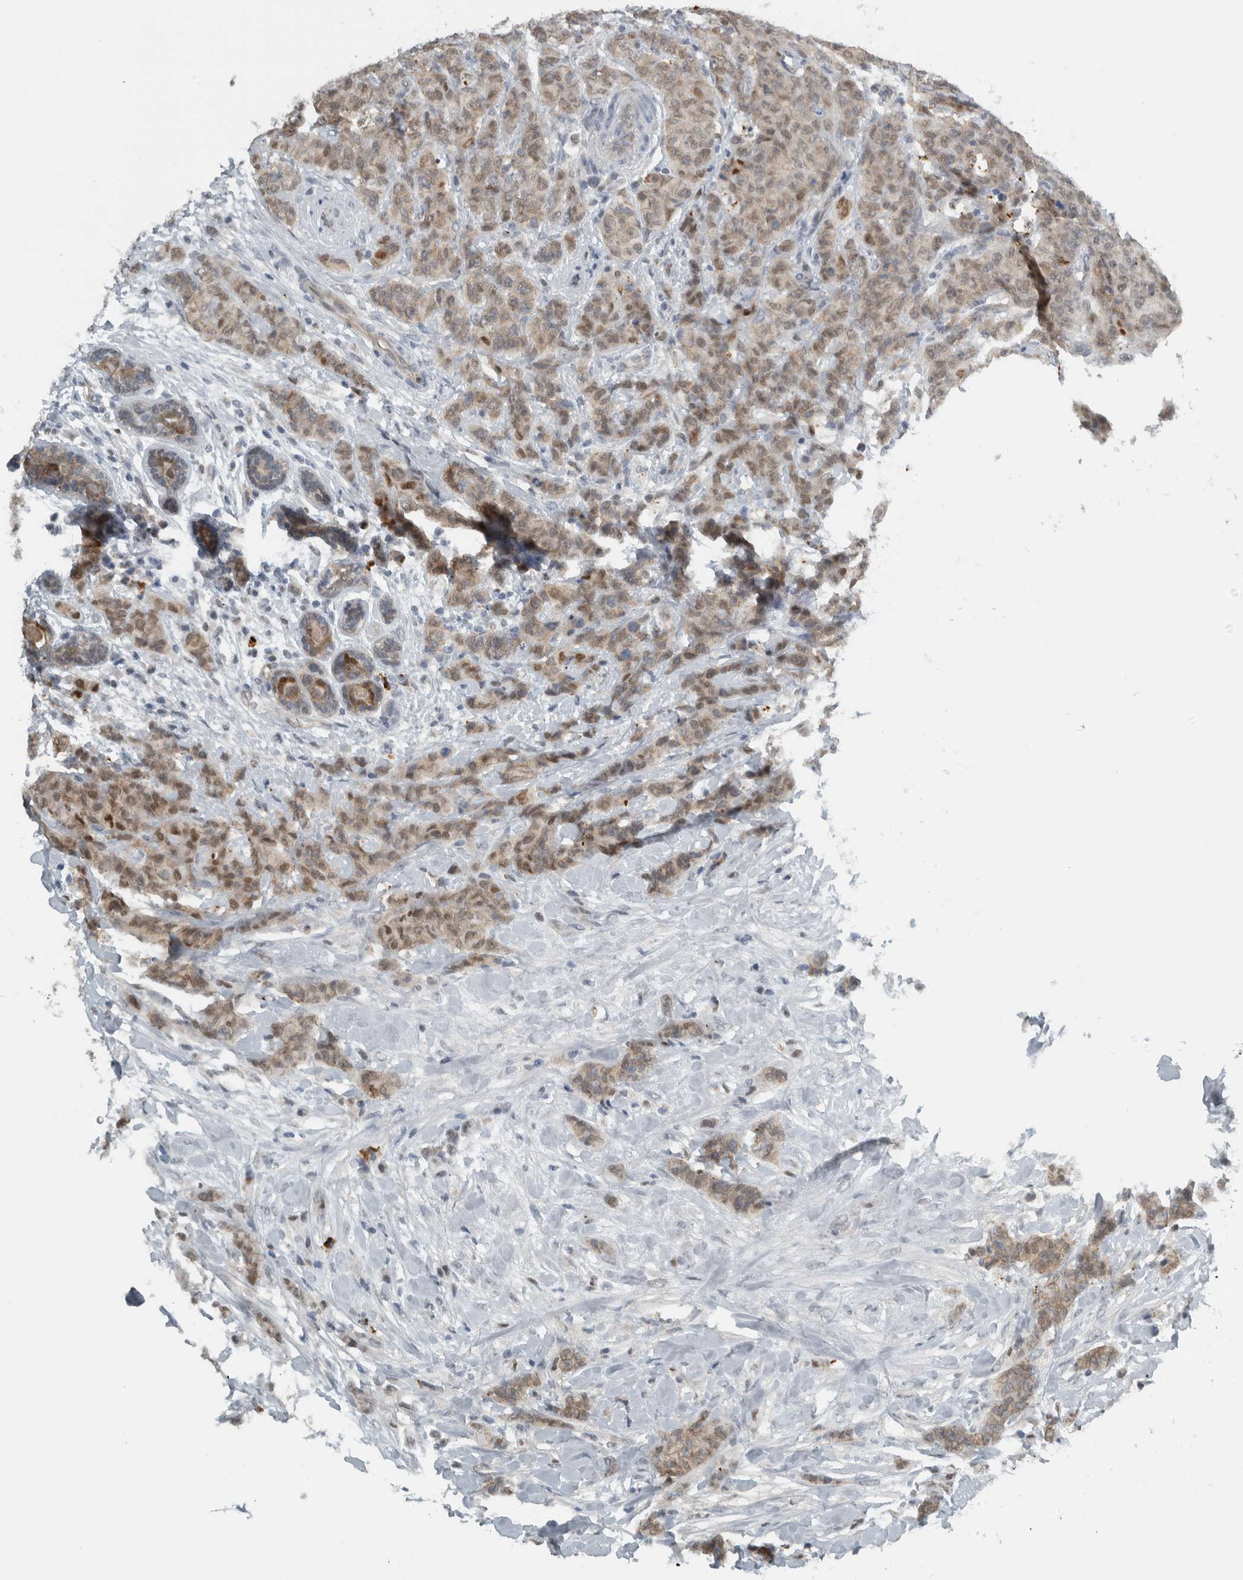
{"staining": {"intensity": "weak", "quantity": ">75%", "location": "cytoplasmic/membranous,nuclear"}, "tissue": "breast cancer", "cell_type": "Tumor cells", "image_type": "cancer", "snomed": [{"axis": "morphology", "description": "Normal tissue, NOS"}, {"axis": "morphology", "description": "Duct carcinoma"}, {"axis": "topography", "description": "Breast"}], "caption": "Breast invasive ductal carcinoma was stained to show a protein in brown. There is low levels of weak cytoplasmic/membranous and nuclear expression in approximately >75% of tumor cells.", "gene": "ADPRM", "patient": {"sex": "female", "age": 40}}